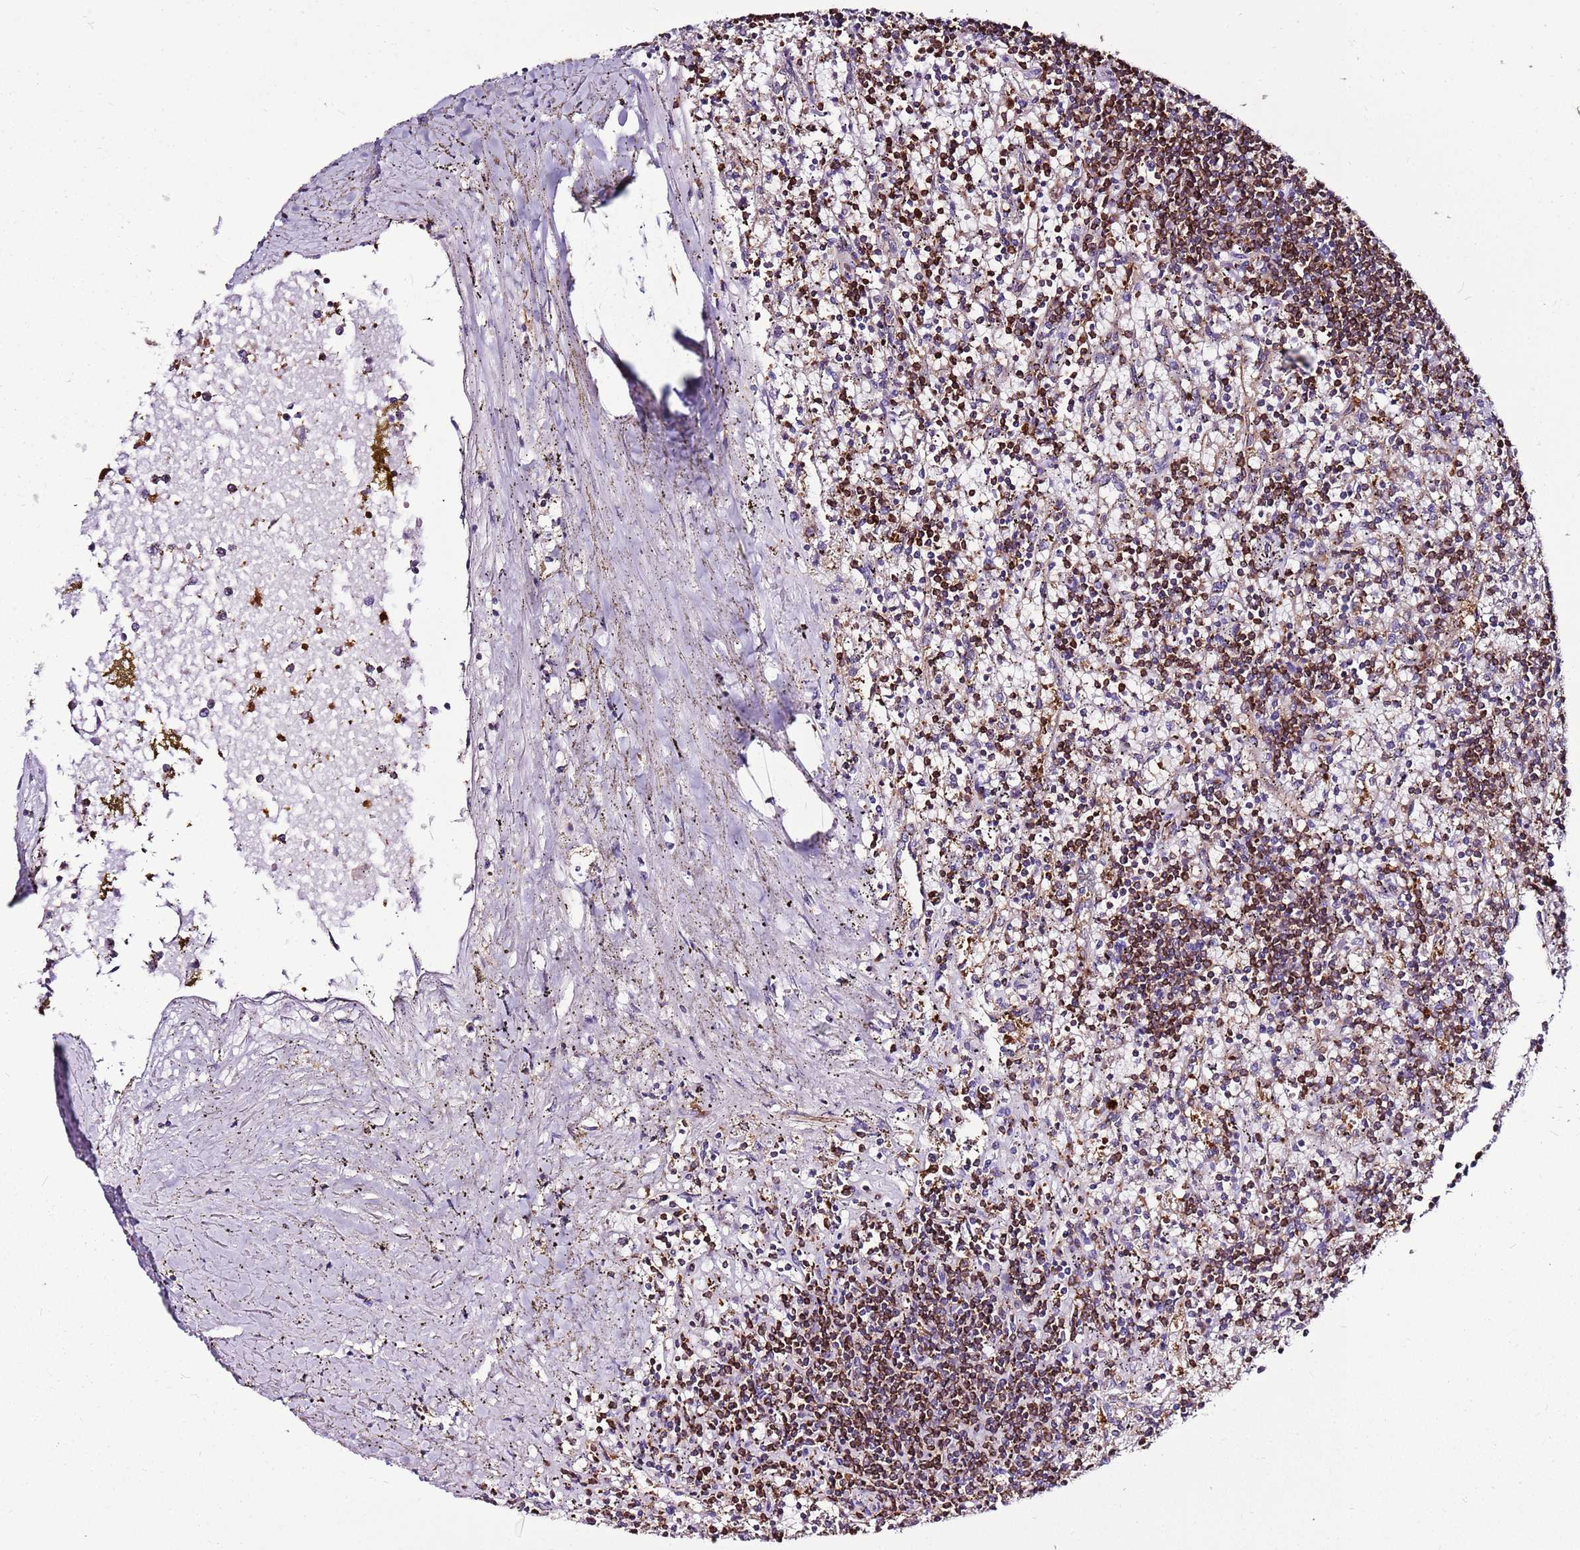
{"staining": {"intensity": "moderate", "quantity": ">75%", "location": "cytoplasmic/membranous"}, "tissue": "lymphoma", "cell_type": "Tumor cells", "image_type": "cancer", "snomed": [{"axis": "morphology", "description": "Malignant lymphoma, non-Hodgkin's type, Low grade"}, {"axis": "topography", "description": "Spleen"}], "caption": "Human malignant lymphoma, non-Hodgkin's type (low-grade) stained with a protein marker demonstrates moderate staining in tumor cells.", "gene": "ATXN2L", "patient": {"sex": "male", "age": 76}}